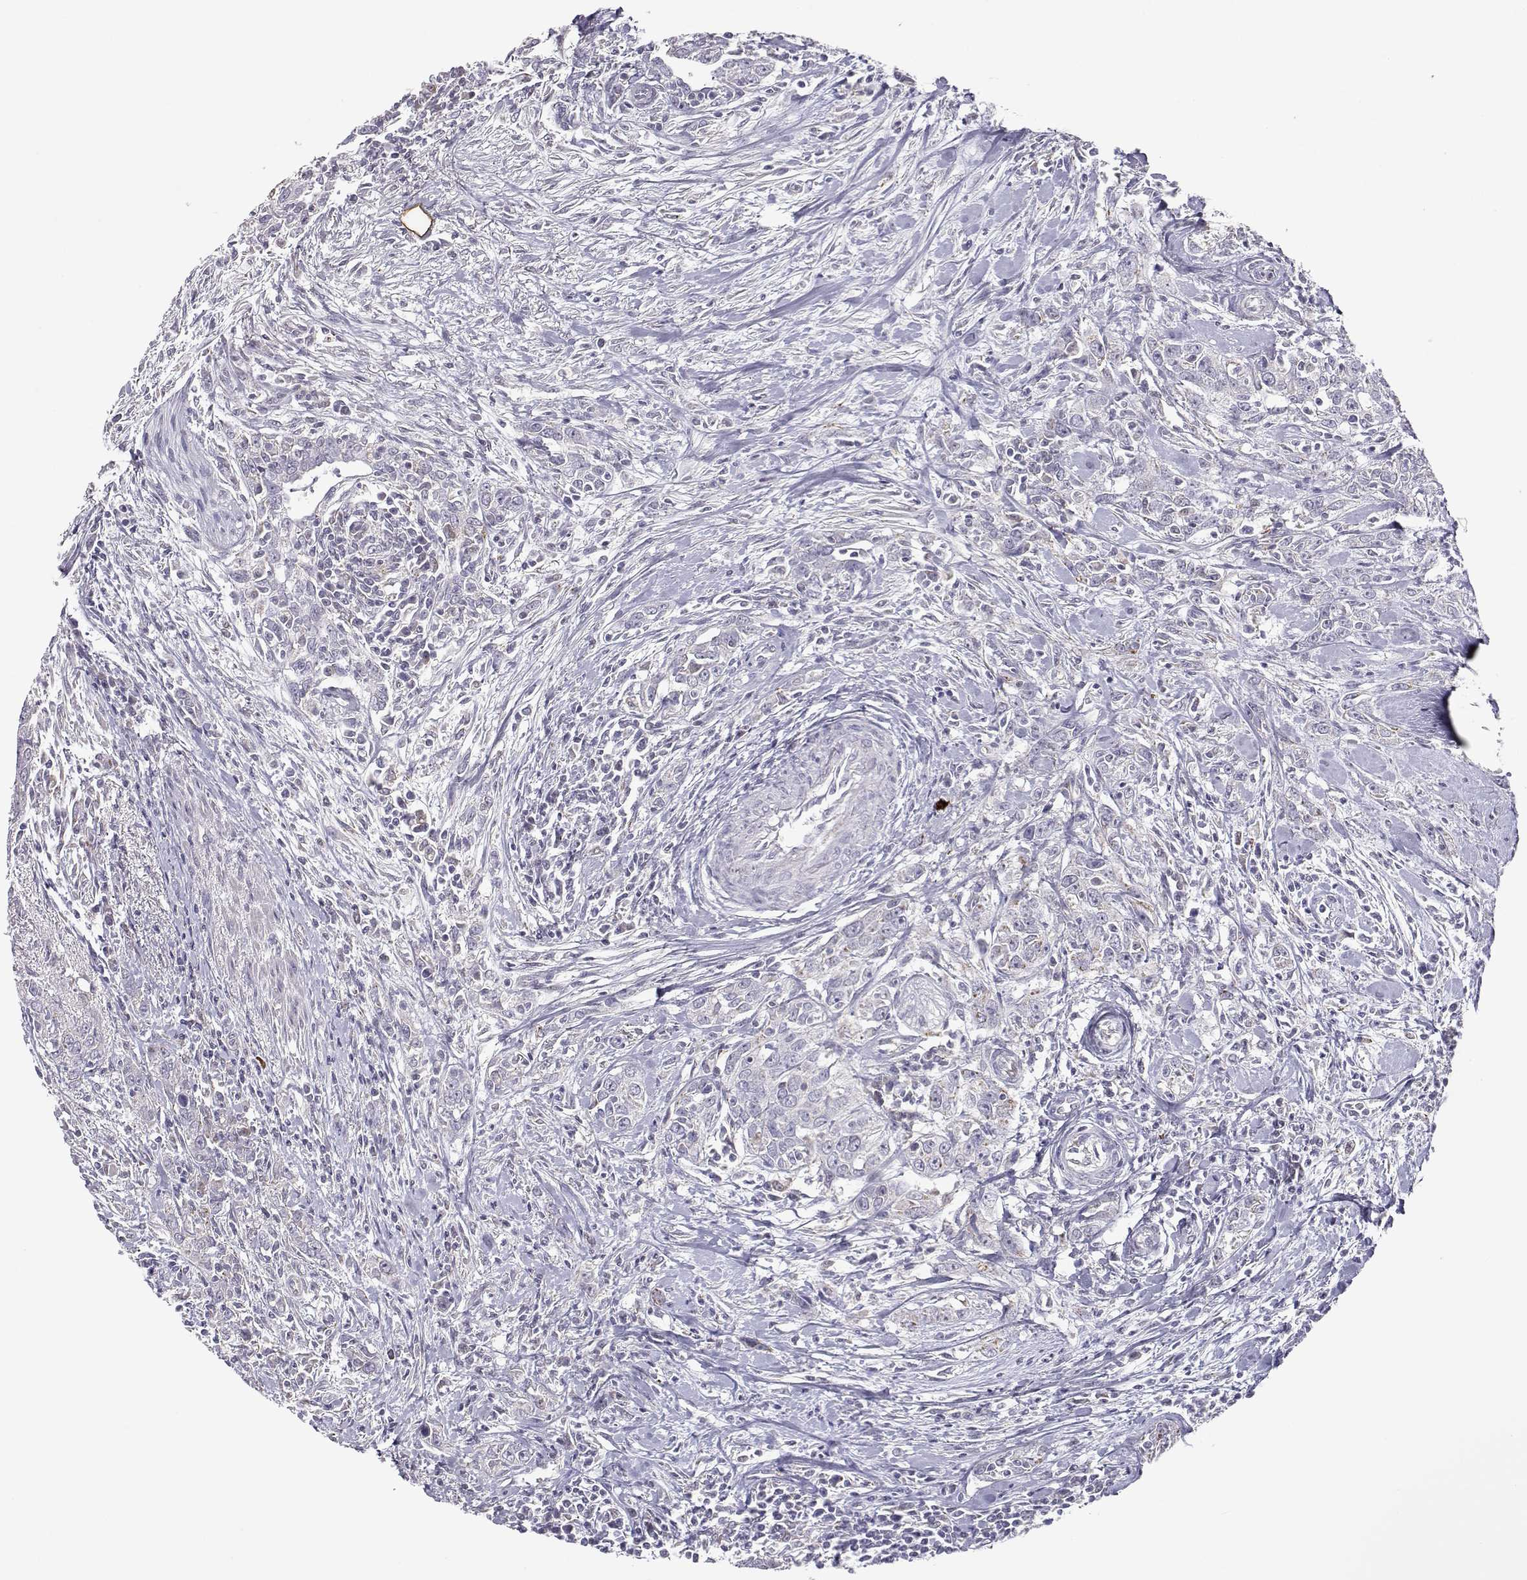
{"staining": {"intensity": "negative", "quantity": "none", "location": "none"}, "tissue": "urothelial cancer", "cell_type": "Tumor cells", "image_type": "cancer", "snomed": [{"axis": "morphology", "description": "Urothelial carcinoma, High grade"}, {"axis": "topography", "description": "Urinary bladder"}], "caption": "Immunohistochemistry of high-grade urothelial carcinoma displays no staining in tumor cells.", "gene": "NPVF", "patient": {"sex": "male", "age": 83}}